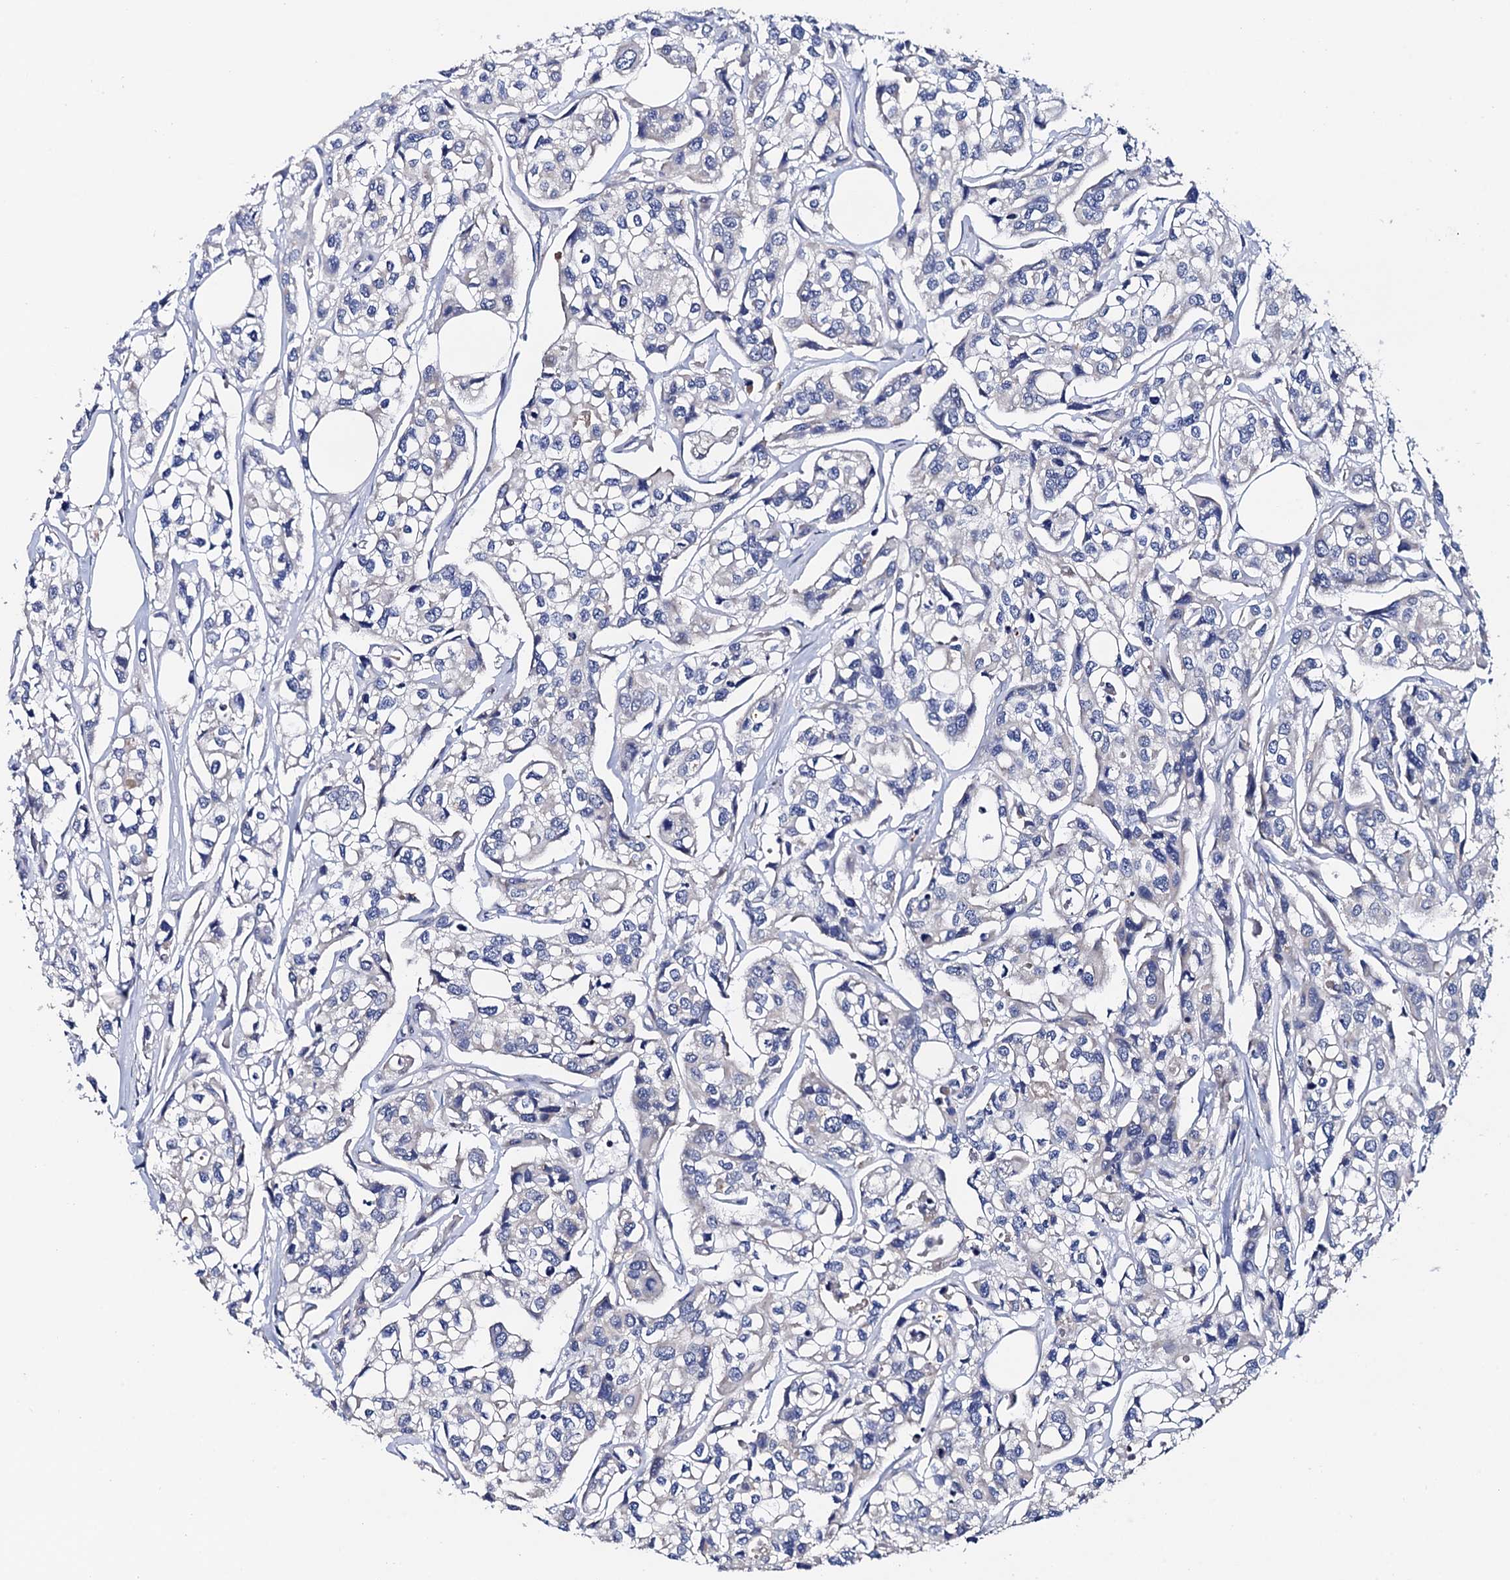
{"staining": {"intensity": "negative", "quantity": "none", "location": "none"}, "tissue": "urothelial cancer", "cell_type": "Tumor cells", "image_type": "cancer", "snomed": [{"axis": "morphology", "description": "Urothelial carcinoma, High grade"}, {"axis": "topography", "description": "Urinary bladder"}], "caption": "Tumor cells show no significant positivity in urothelial carcinoma (high-grade).", "gene": "MRPL48", "patient": {"sex": "male", "age": 67}}